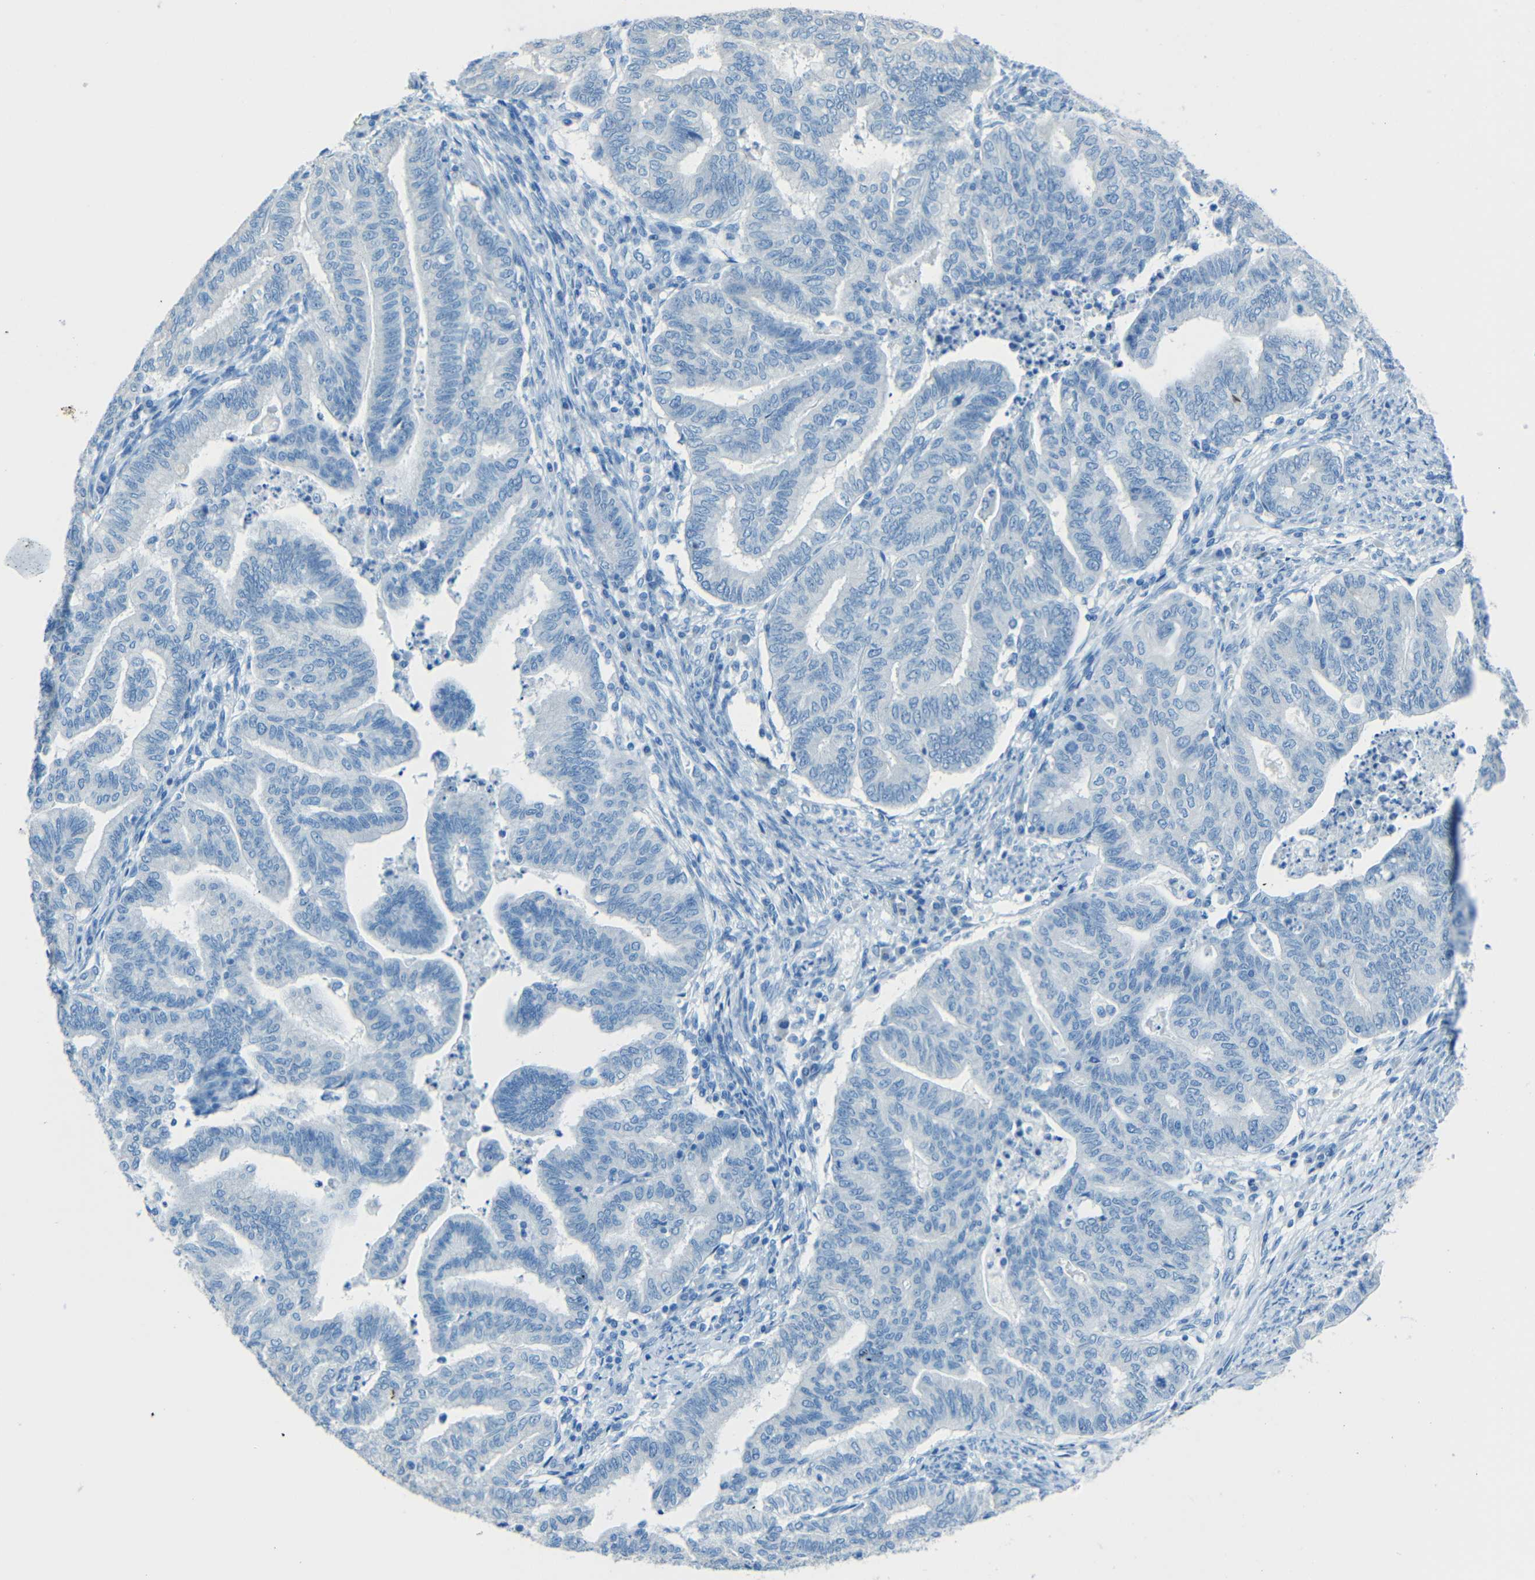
{"staining": {"intensity": "negative", "quantity": "none", "location": "none"}, "tissue": "endometrial cancer", "cell_type": "Tumor cells", "image_type": "cancer", "snomed": [{"axis": "morphology", "description": "Adenocarcinoma, NOS"}, {"axis": "topography", "description": "Endometrium"}], "caption": "Immunohistochemical staining of human adenocarcinoma (endometrial) reveals no significant expression in tumor cells.", "gene": "TUBB4B", "patient": {"sex": "female", "age": 79}}